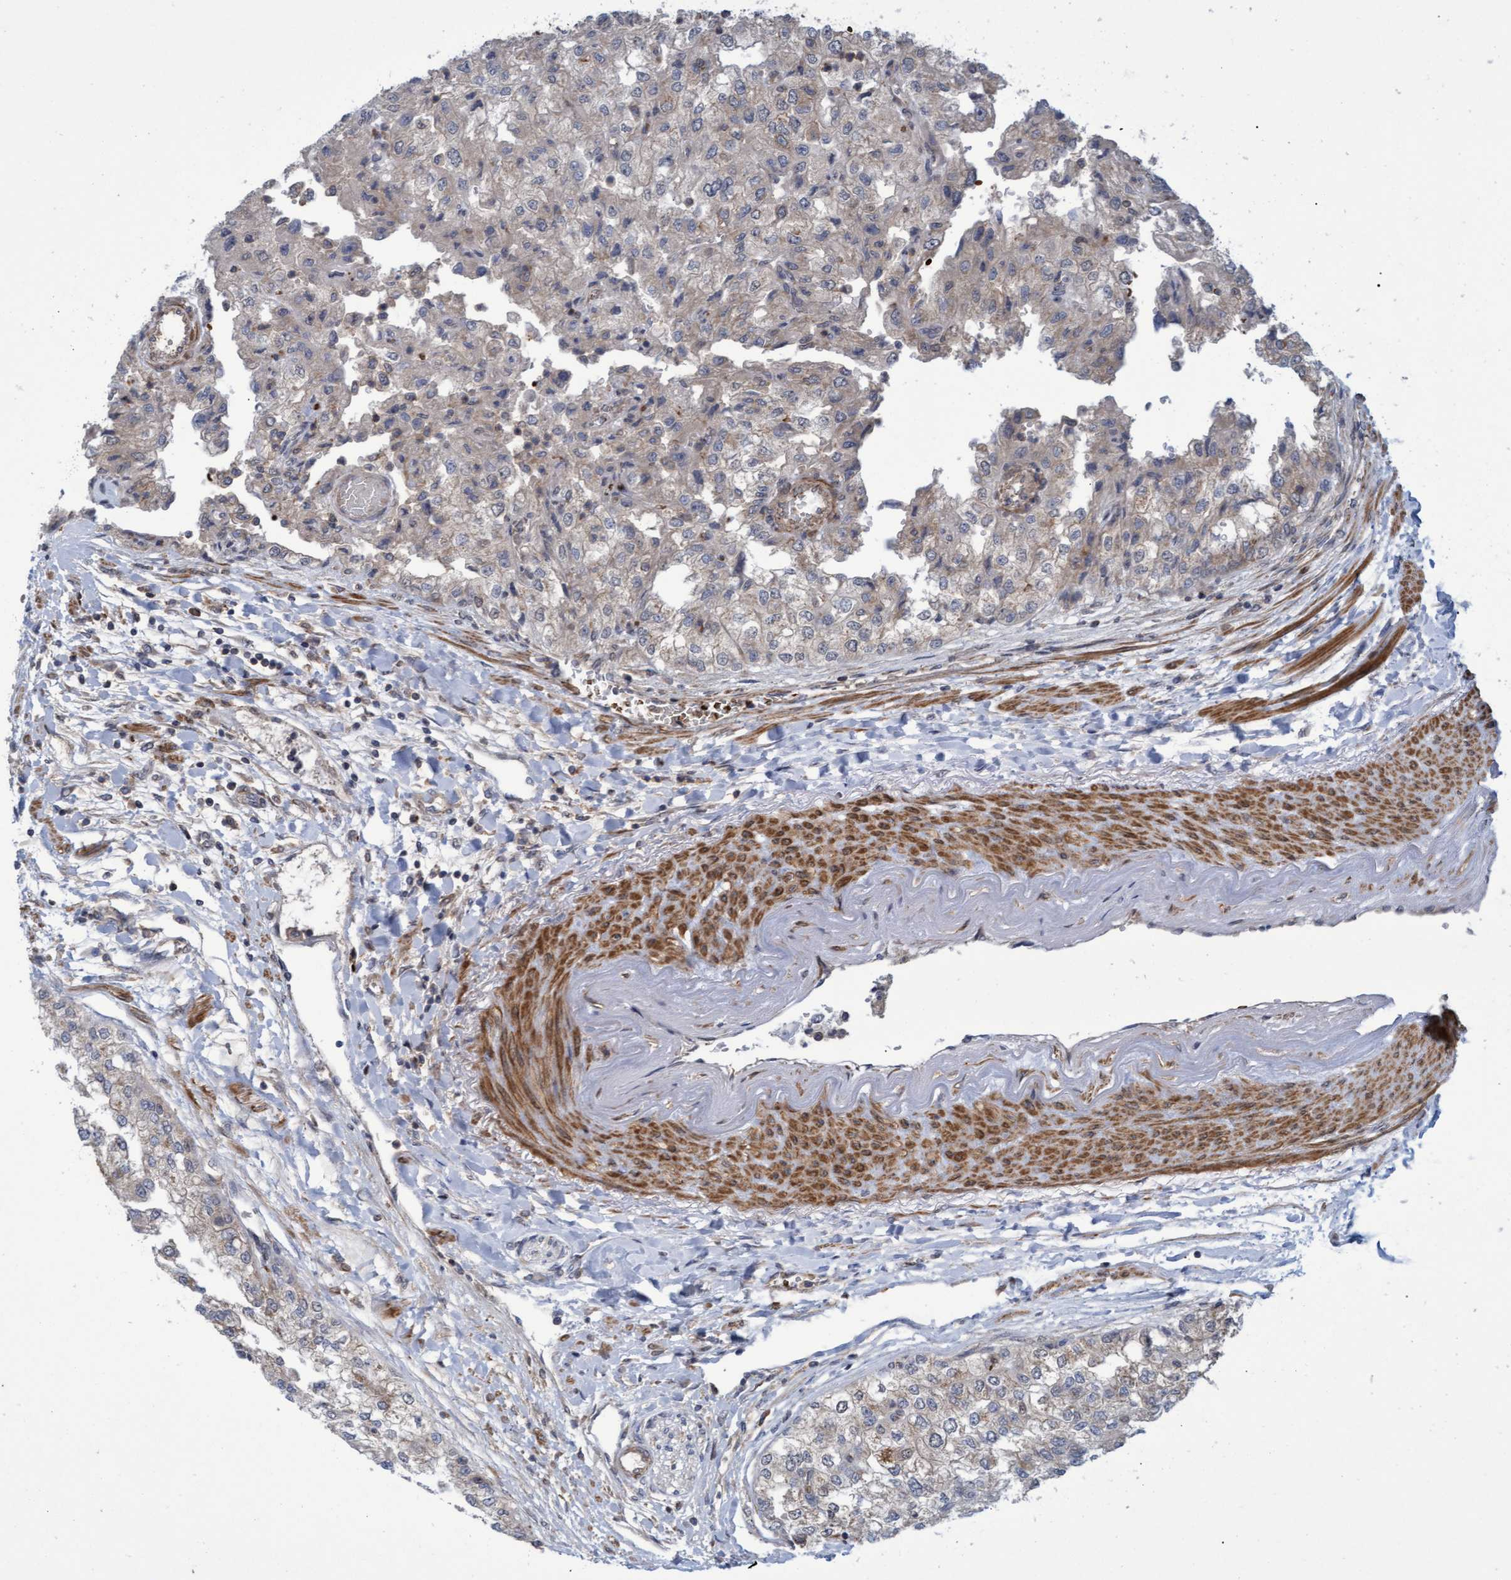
{"staining": {"intensity": "negative", "quantity": "none", "location": "none"}, "tissue": "renal cancer", "cell_type": "Tumor cells", "image_type": "cancer", "snomed": [{"axis": "morphology", "description": "Adenocarcinoma, NOS"}, {"axis": "topography", "description": "Kidney"}], "caption": "High magnification brightfield microscopy of renal cancer (adenocarcinoma) stained with DAB (brown) and counterstained with hematoxylin (blue): tumor cells show no significant staining.", "gene": "NAA15", "patient": {"sex": "female", "age": 54}}